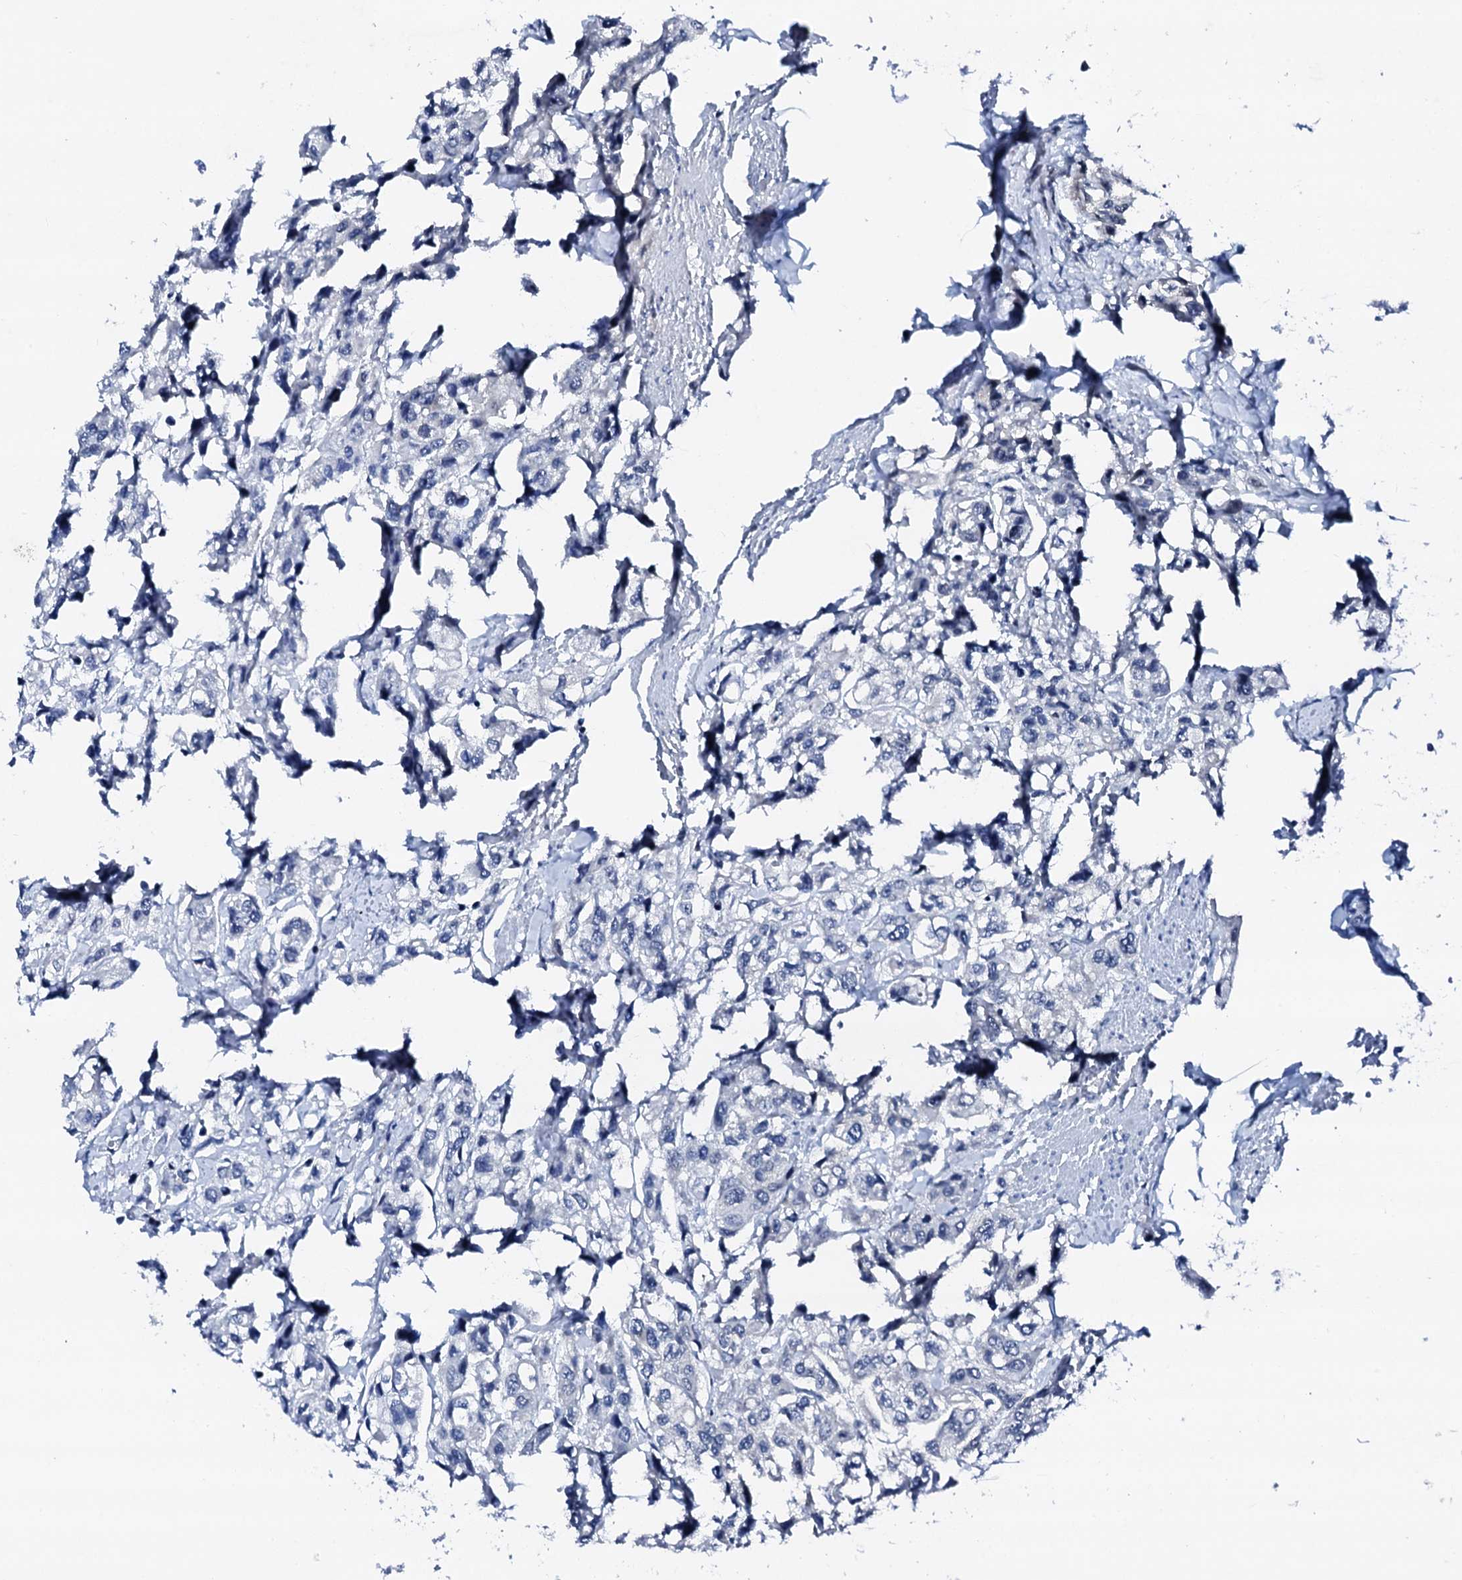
{"staining": {"intensity": "negative", "quantity": "none", "location": "none"}, "tissue": "urothelial cancer", "cell_type": "Tumor cells", "image_type": "cancer", "snomed": [{"axis": "morphology", "description": "Urothelial carcinoma, High grade"}, {"axis": "topography", "description": "Urinary bladder"}], "caption": "Urothelial carcinoma (high-grade) was stained to show a protein in brown. There is no significant positivity in tumor cells.", "gene": "TRAFD1", "patient": {"sex": "male", "age": 67}}